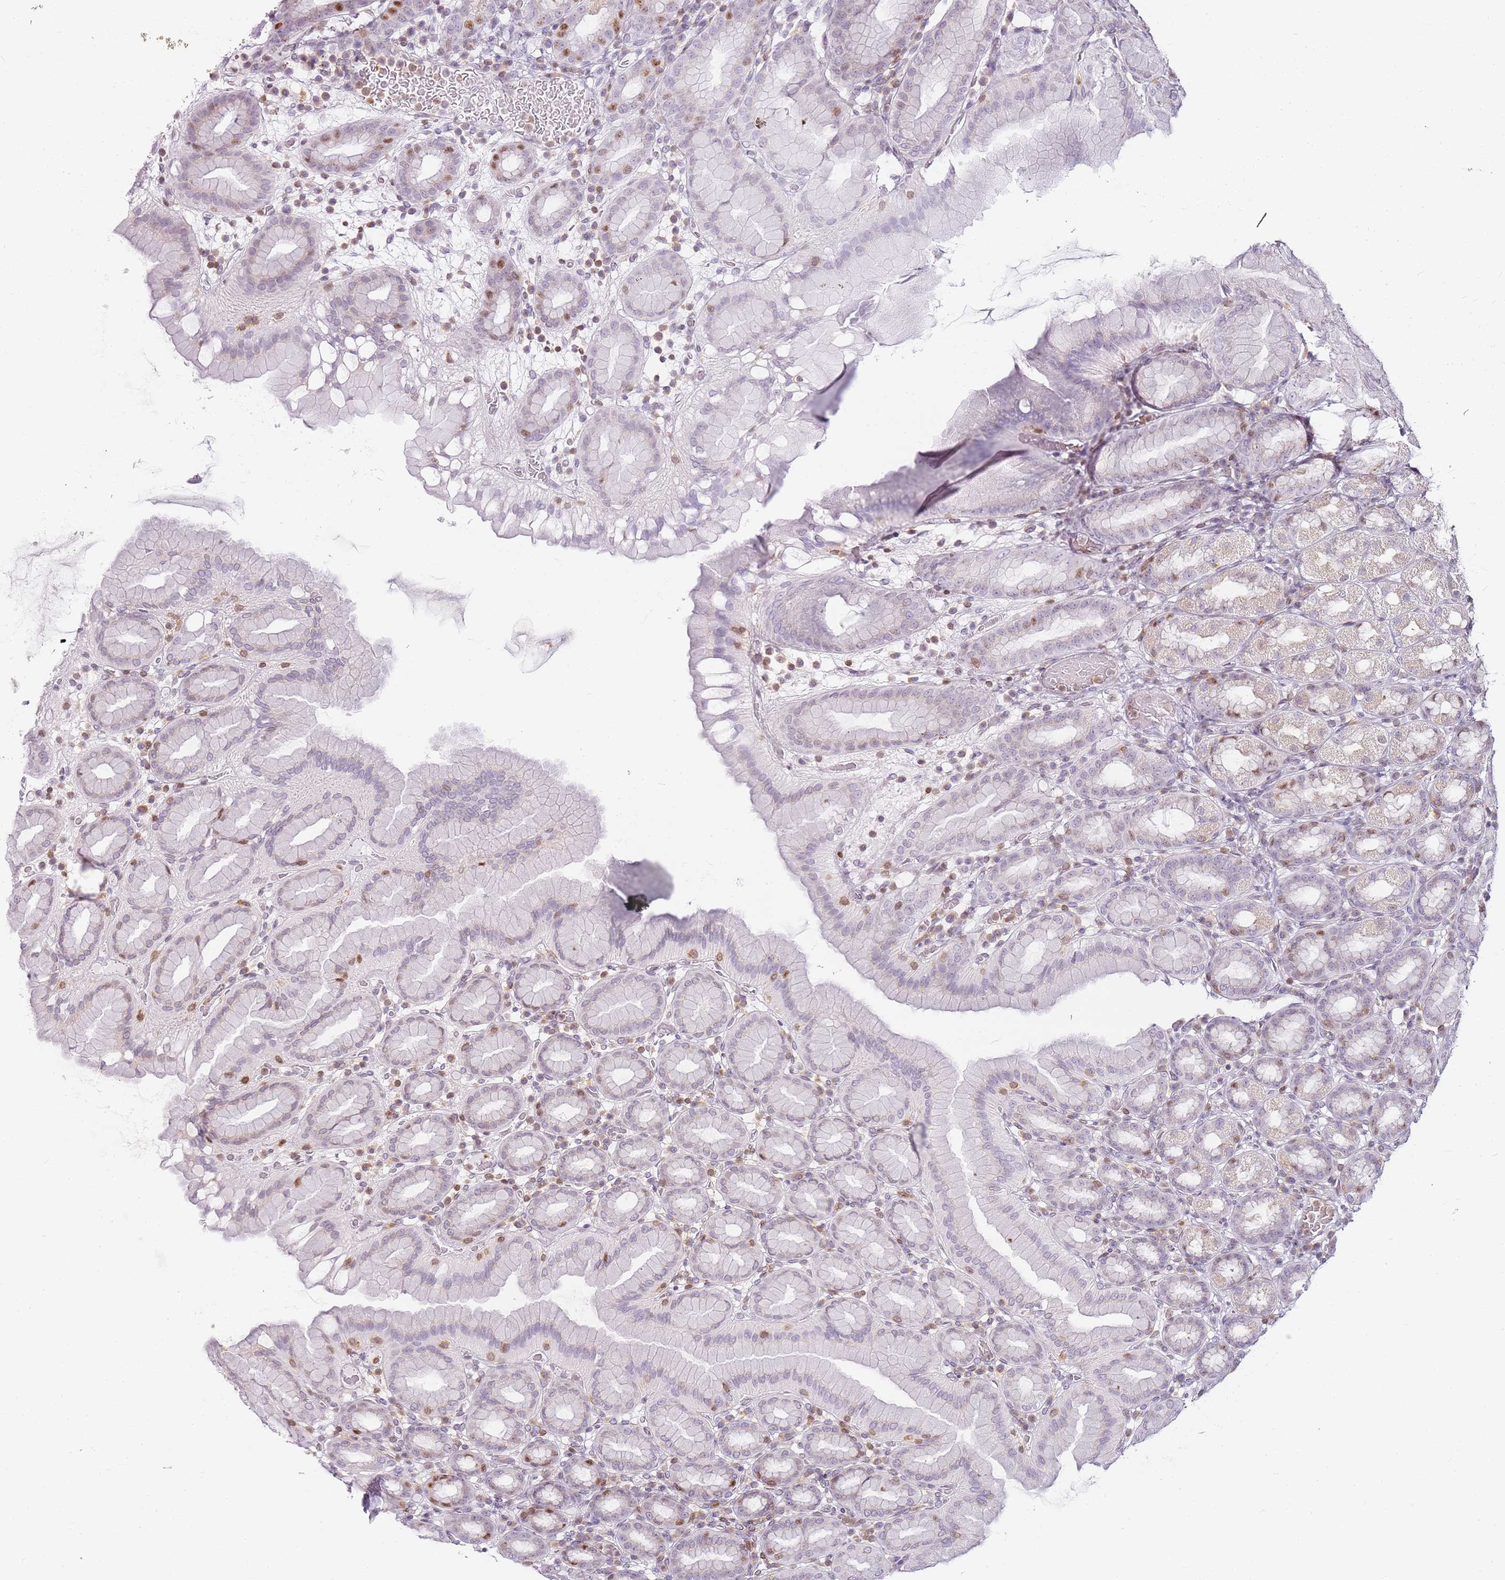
{"staining": {"intensity": "moderate", "quantity": "<25%", "location": "nuclear"}, "tissue": "stomach", "cell_type": "Glandular cells", "image_type": "normal", "snomed": [{"axis": "morphology", "description": "Normal tissue, NOS"}, {"axis": "topography", "description": "Stomach, upper"}], "caption": "About <25% of glandular cells in normal human stomach reveal moderate nuclear protein staining as visualized by brown immunohistochemical staining.", "gene": "JAKMIP1", "patient": {"sex": "male", "age": 68}}